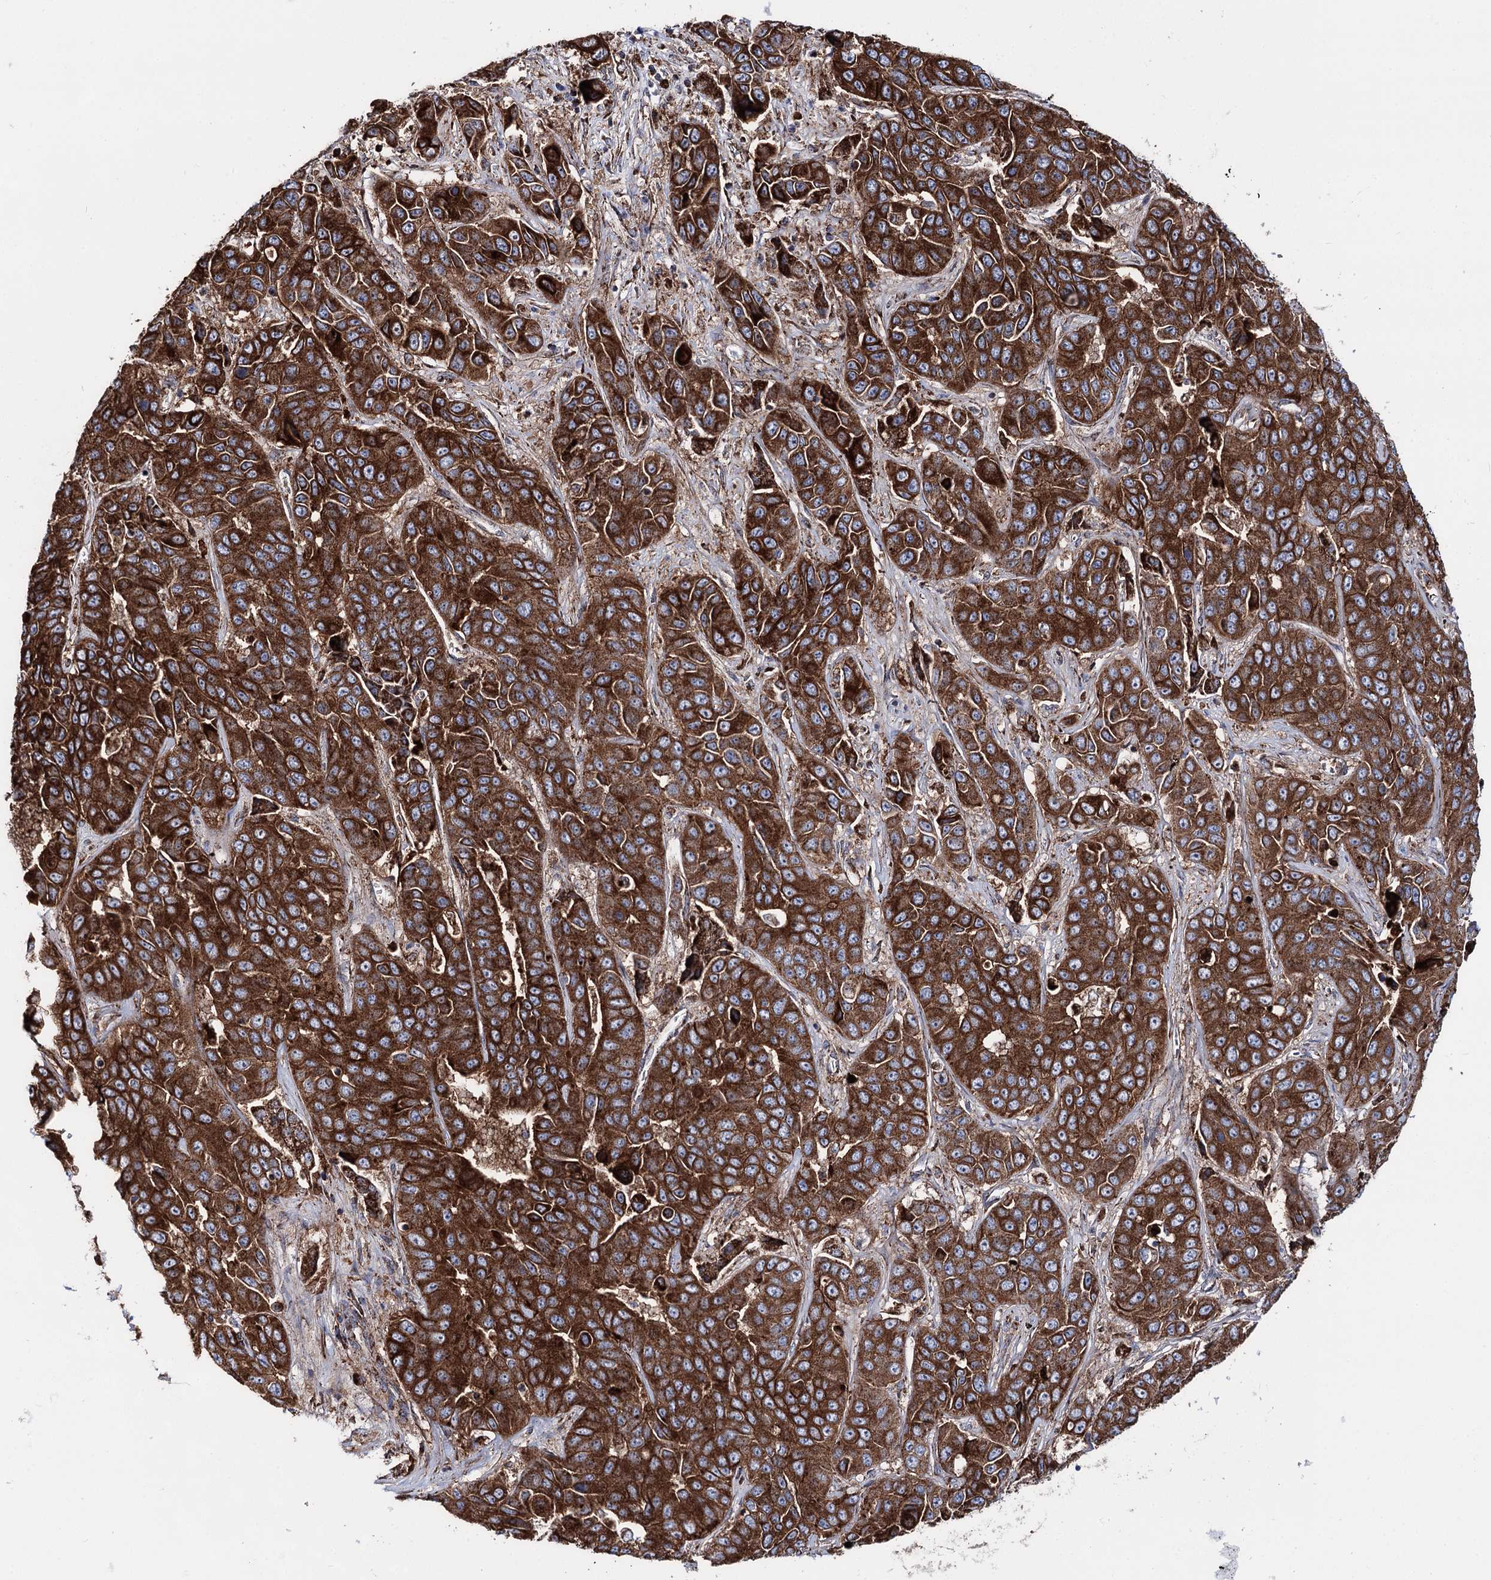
{"staining": {"intensity": "strong", "quantity": ">75%", "location": "cytoplasmic/membranous"}, "tissue": "liver cancer", "cell_type": "Tumor cells", "image_type": "cancer", "snomed": [{"axis": "morphology", "description": "Cholangiocarcinoma"}, {"axis": "topography", "description": "Liver"}], "caption": "Immunohistochemical staining of human cholangiocarcinoma (liver) reveals high levels of strong cytoplasmic/membranous positivity in approximately >75% of tumor cells. (IHC, brightfield microscopy, high magnification).", "gene": "MSANTD2", "patient": {"sex": "female", "age": 52}}